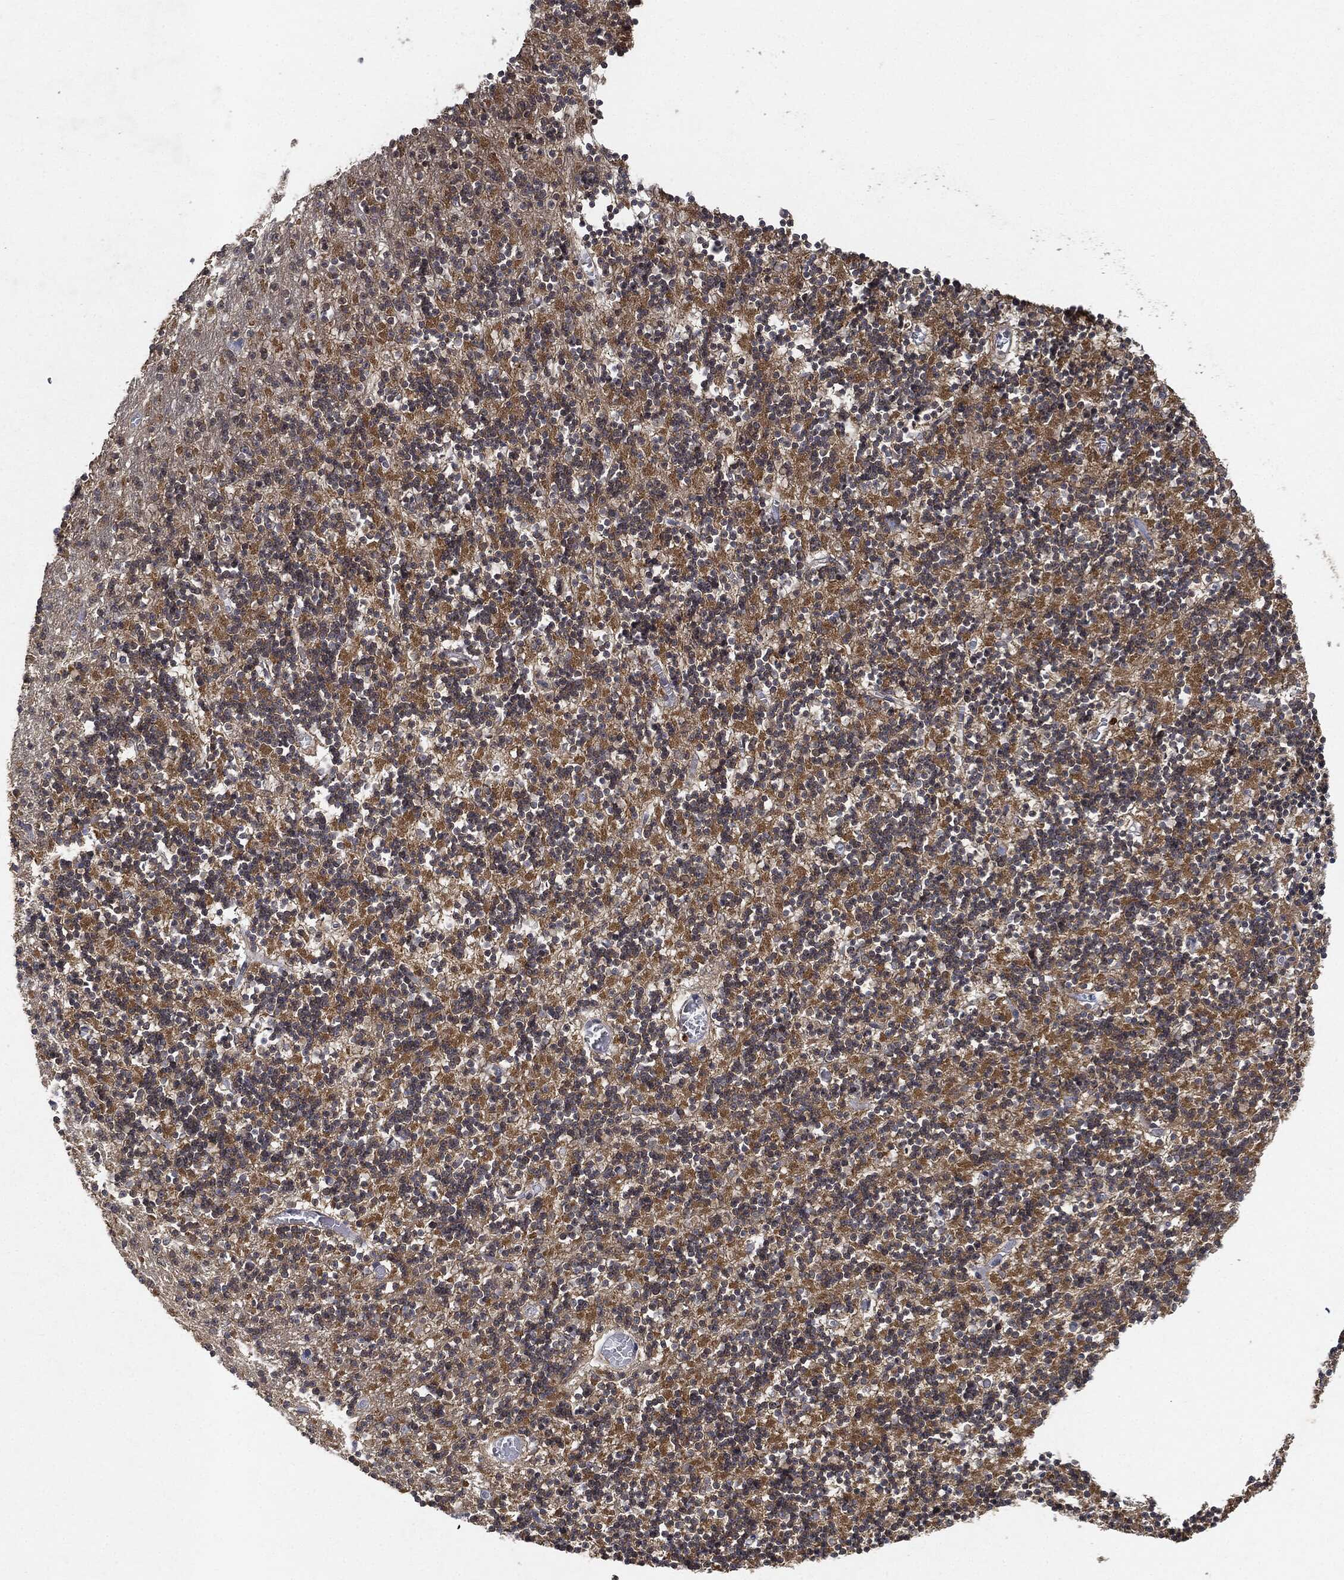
{"staining": {"intensity": "negative", "quantity": "none", "location": "none"}, "tissue": "cerebellum", "cell_type": "Cells in granular layer", "image_type": "normal", "snomed": [{"axis": "morphology", "description": "Normal tissue, NOS"}, {"axis": "topography", "description": "Cerebellum"}], "caption": "The micrograph shows no staining of cells in granular layer in benign cerebellum. (IHC, brightfield microscopy, high magnification).", "gene": "BRAF", "patient": {"sex": "female", "age": 64}}